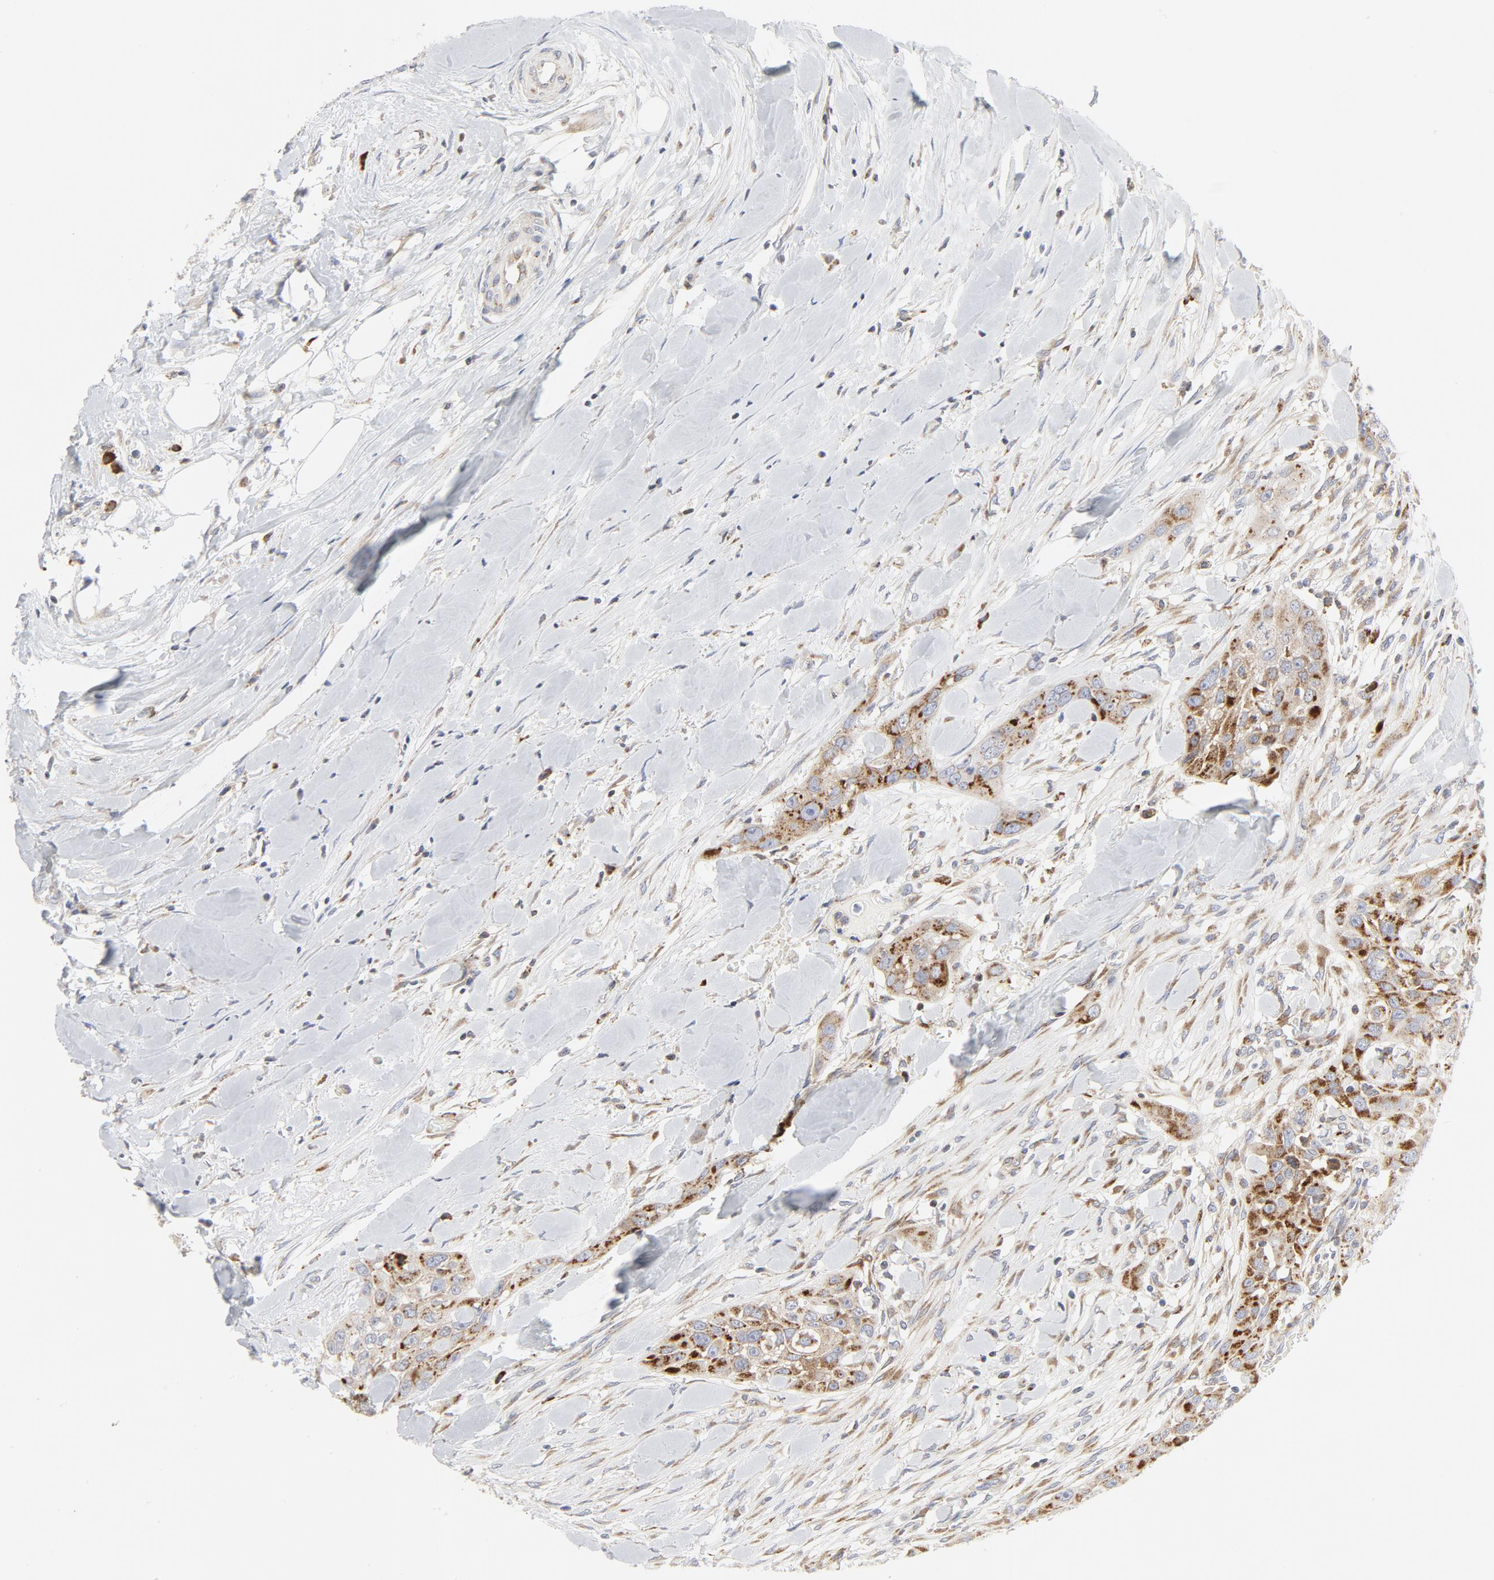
{"staining": {"intensity": "moderate", "quantity": "25%-75%", "location": "cytoplasmic/membranous"}, "tissue": "head and neck cancer", "cell_type": "Tumor cells", "image_type": "cancer", "snomed": [{"axis": "morphology", "description": "Neoplasm, malignant, NOS"}, {"axis": "topography", "description": "Salivary gland"}, {"axis": "topography", "description": "Head-Neck"}], "caption": "Protein analysis of head and neck cancer tissue displays moderate cytoplasmic/membranous expression in approximately 25%-75% of tumor cells.", "gene": "LRP6", "patient": {"sex": "male", "age": 43}}